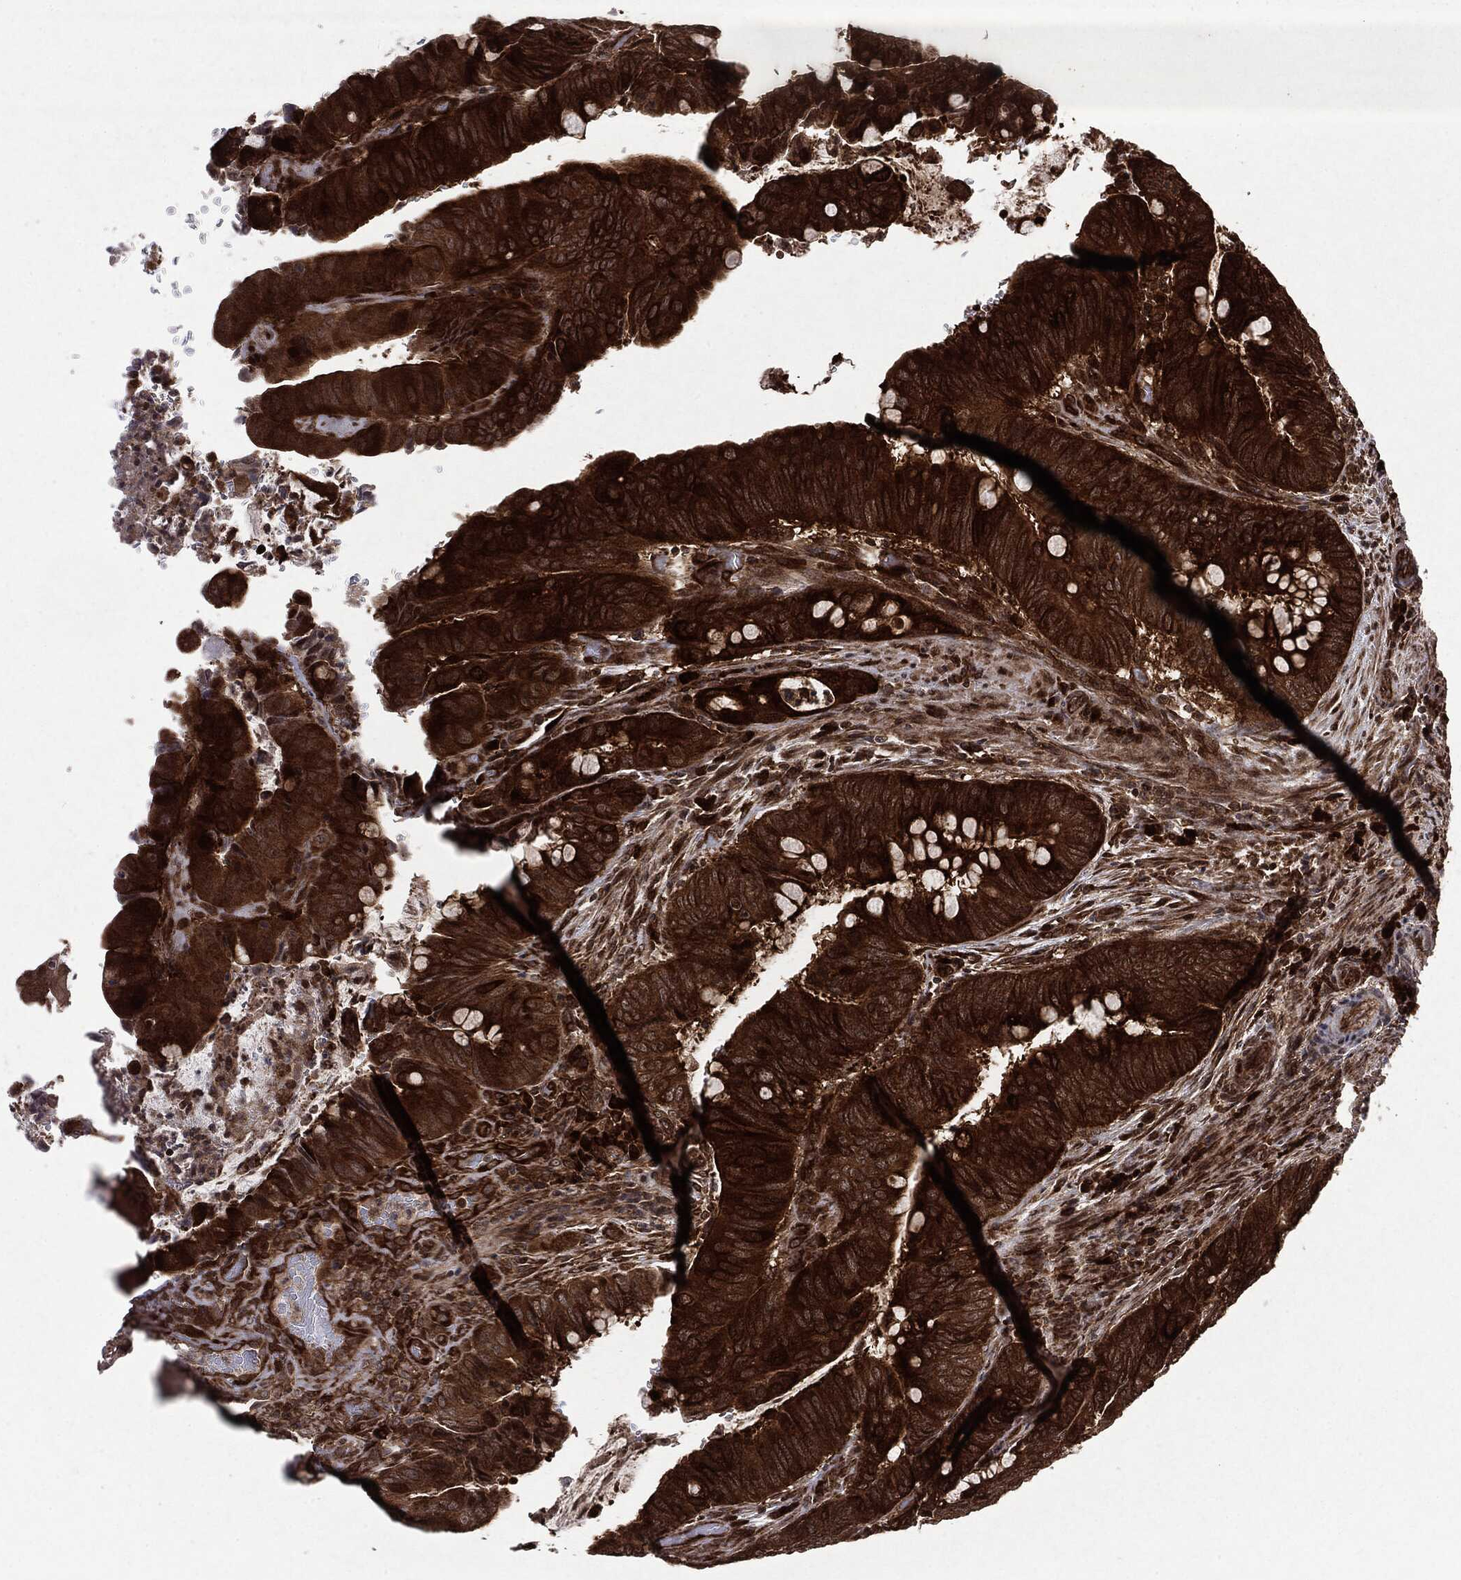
{"staining": {"intensity": "strong", "quantity": ">75%", "location": "cytoplasmic/membranous"}, "tissue": "colorectal cancer", "cell_type": "Tumor cells", "image_type": "cancer", "snomed": [{"axis": "morphology", "description": "Normal tissue, NOS"}, {"axis": "morphology", "description": "Adenocarcinoma, NOS"}, {"axis": "topography", "description": "Rectum"}, {"axis": "topography", "description": "Peripheral nerve tissue"}], "caption": "Colorectal cancer (adenocarcinoma) stained for a protein displays strong cytoplasmic/membranous positivity in tumor cells.", "gene": "OTUB1", "patient": {"sex": "male", "age": 92}}